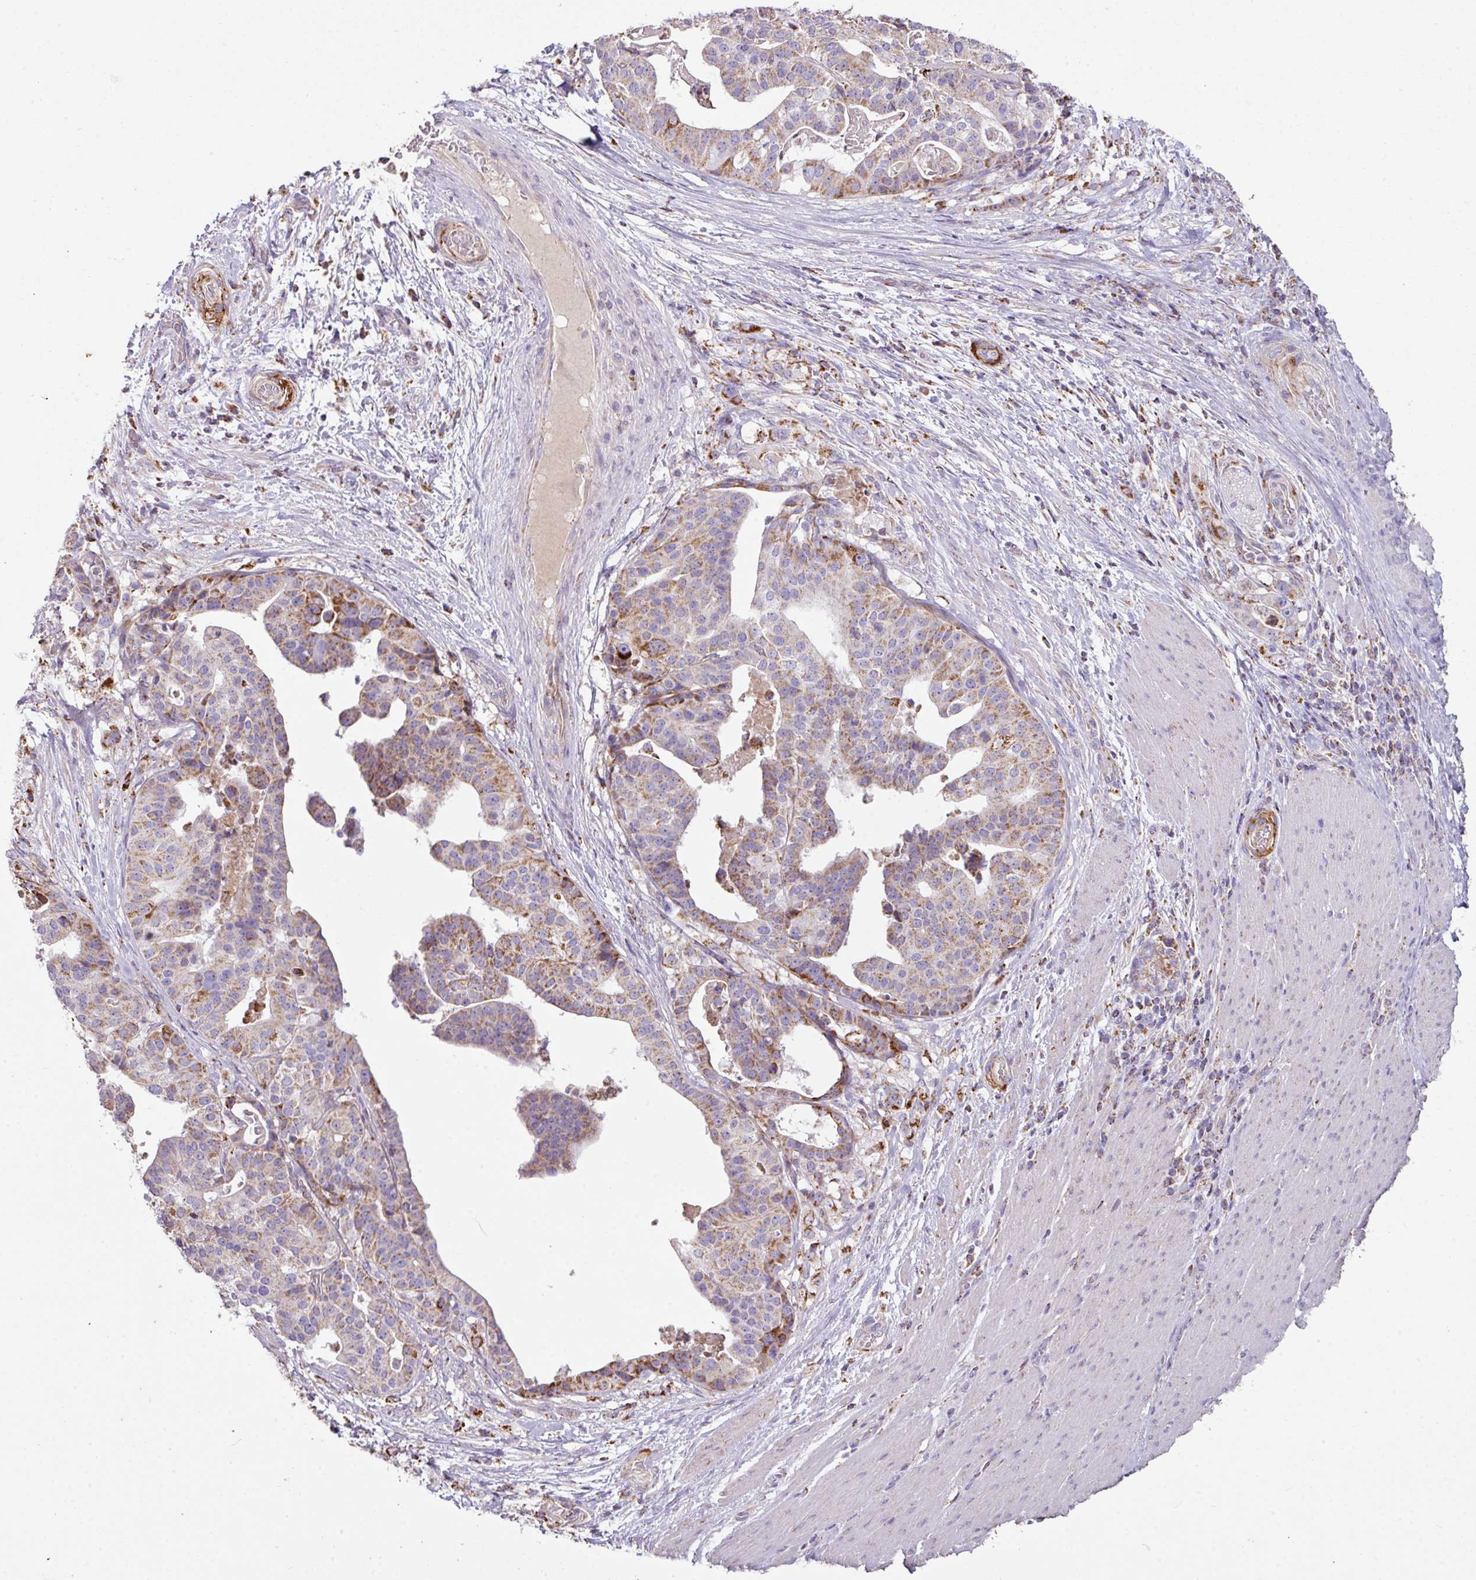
{"staining": {"intensity": "moderate", "quantity": "25%-75%", "location": "cytoplasmic/membranous"}, "tissue": "stomach cancer", "cell_type": "Tumor cells", "image_type": "cancer", "snomed": [{"axis": "morphology", "description": "Adenocarcinoma, NOS"}, {"axis": "topography", "description": "Stomach"}], "caption": "Stomach adenocarcinoma tissue reveals moderate cytoplasmic/membranous expression in approximately 25%-75% of tumor cells The protein of interest is shown in brown color, while the nuclei are stained blue.", "gene": "SQOR", "patient": {"sex": "male", "age": 48}}